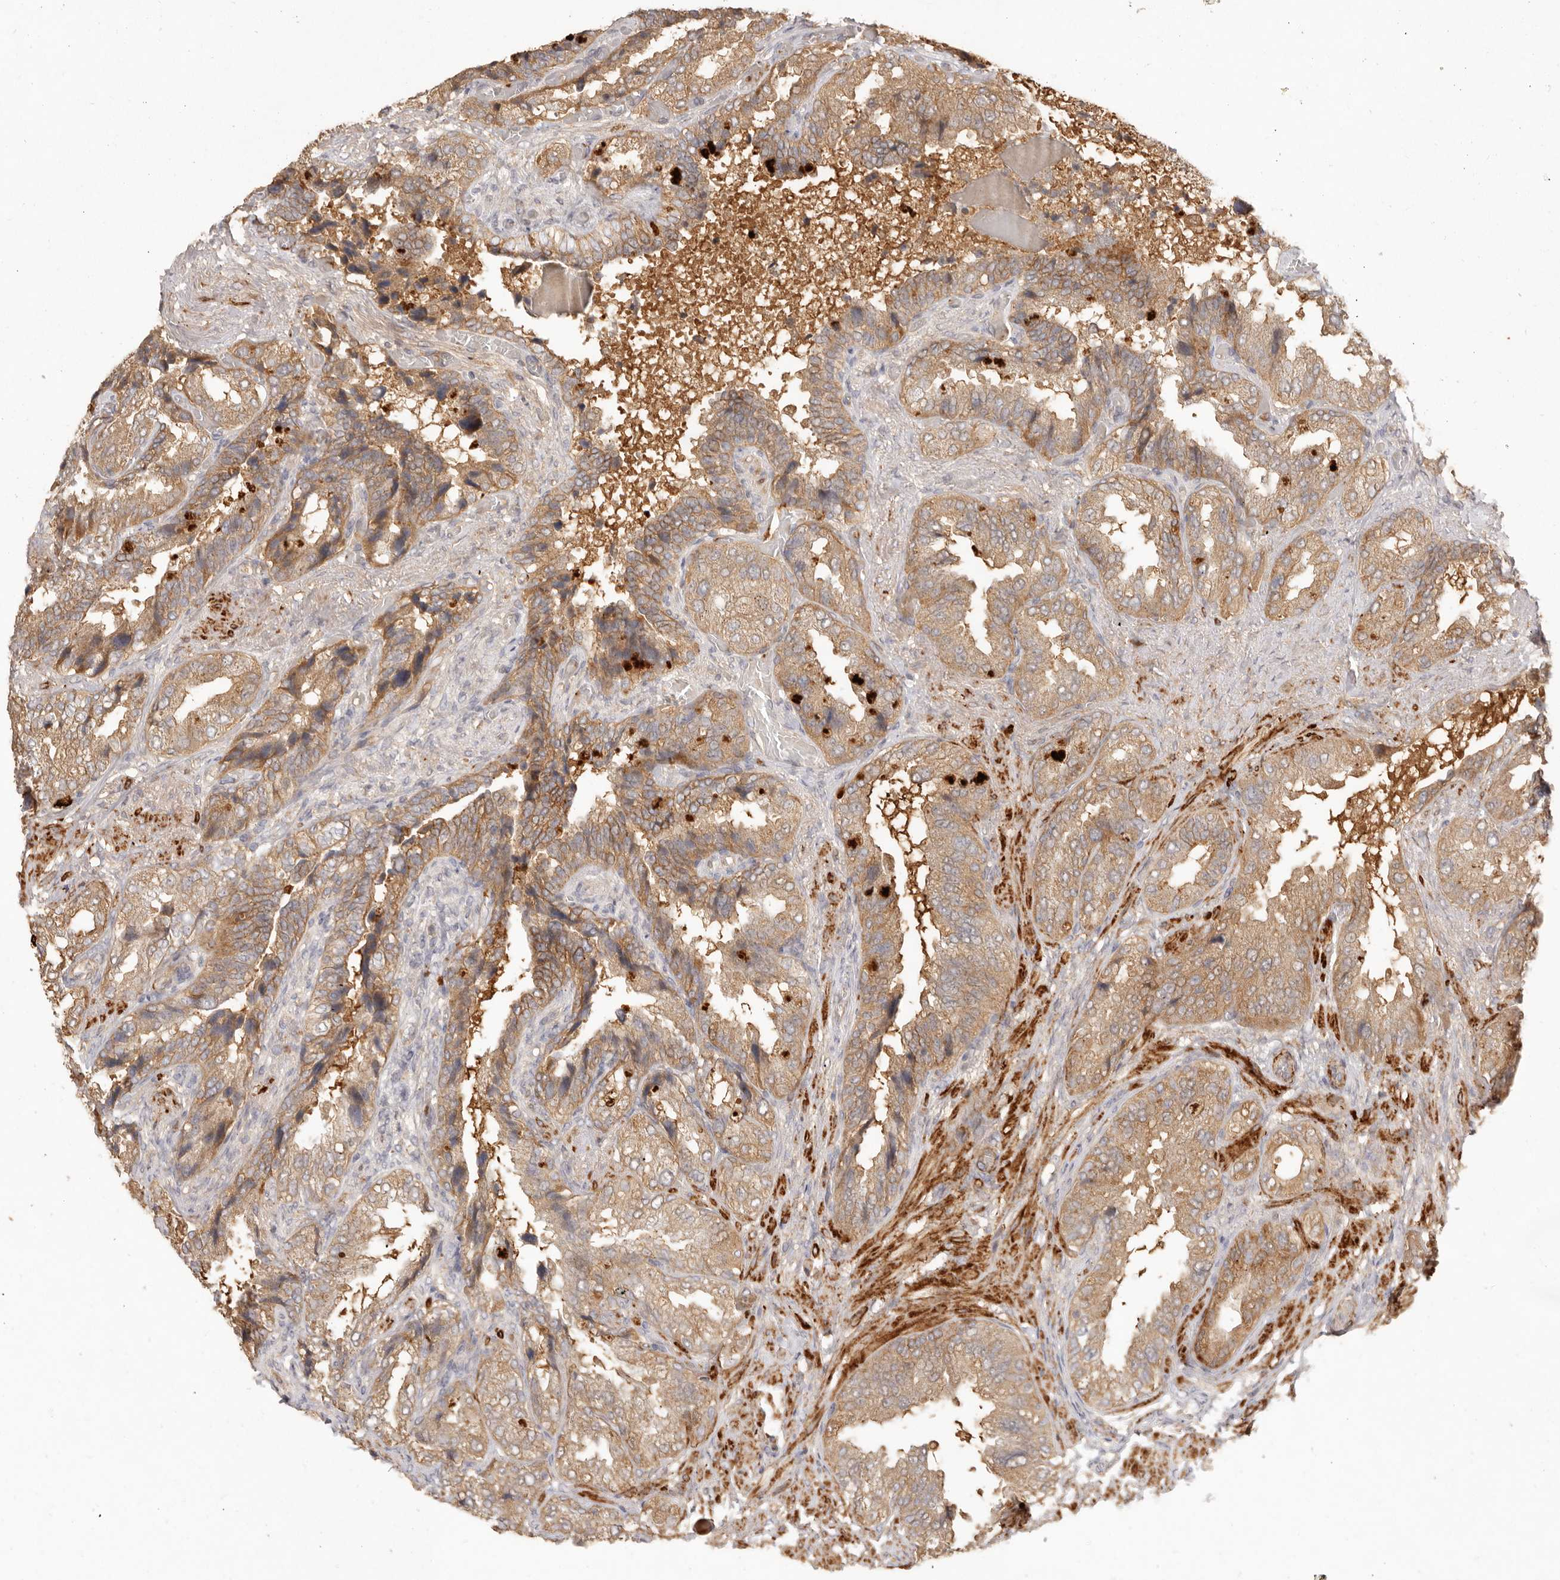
{"staining": {"intensity": "moderate", "quantity": ">75%", "location": "cytoplasmic/membranous"}, "tissue": "seminal vesicle", "cell_type": "Glandular cells", "image_type": "normal", "snomed": [{"axis": "morphology", "description": "Normal tissue, NOS"}, {"axis": "topography", "description": "Seminal veicle"}, {"axis": "topography", "description": "Peripheral nerve tissue"}], "caption": "Immunohistochemical staining of benign human seminal vesicle displays medium levels of moderate cytoplasmic/membranous expression in approximately >75% of glandular cells. (Brightfield microscopy of DAB IHC at high magnification).", "gene": "VIPR1", "patient": {"sex": "male", "age": 63}}